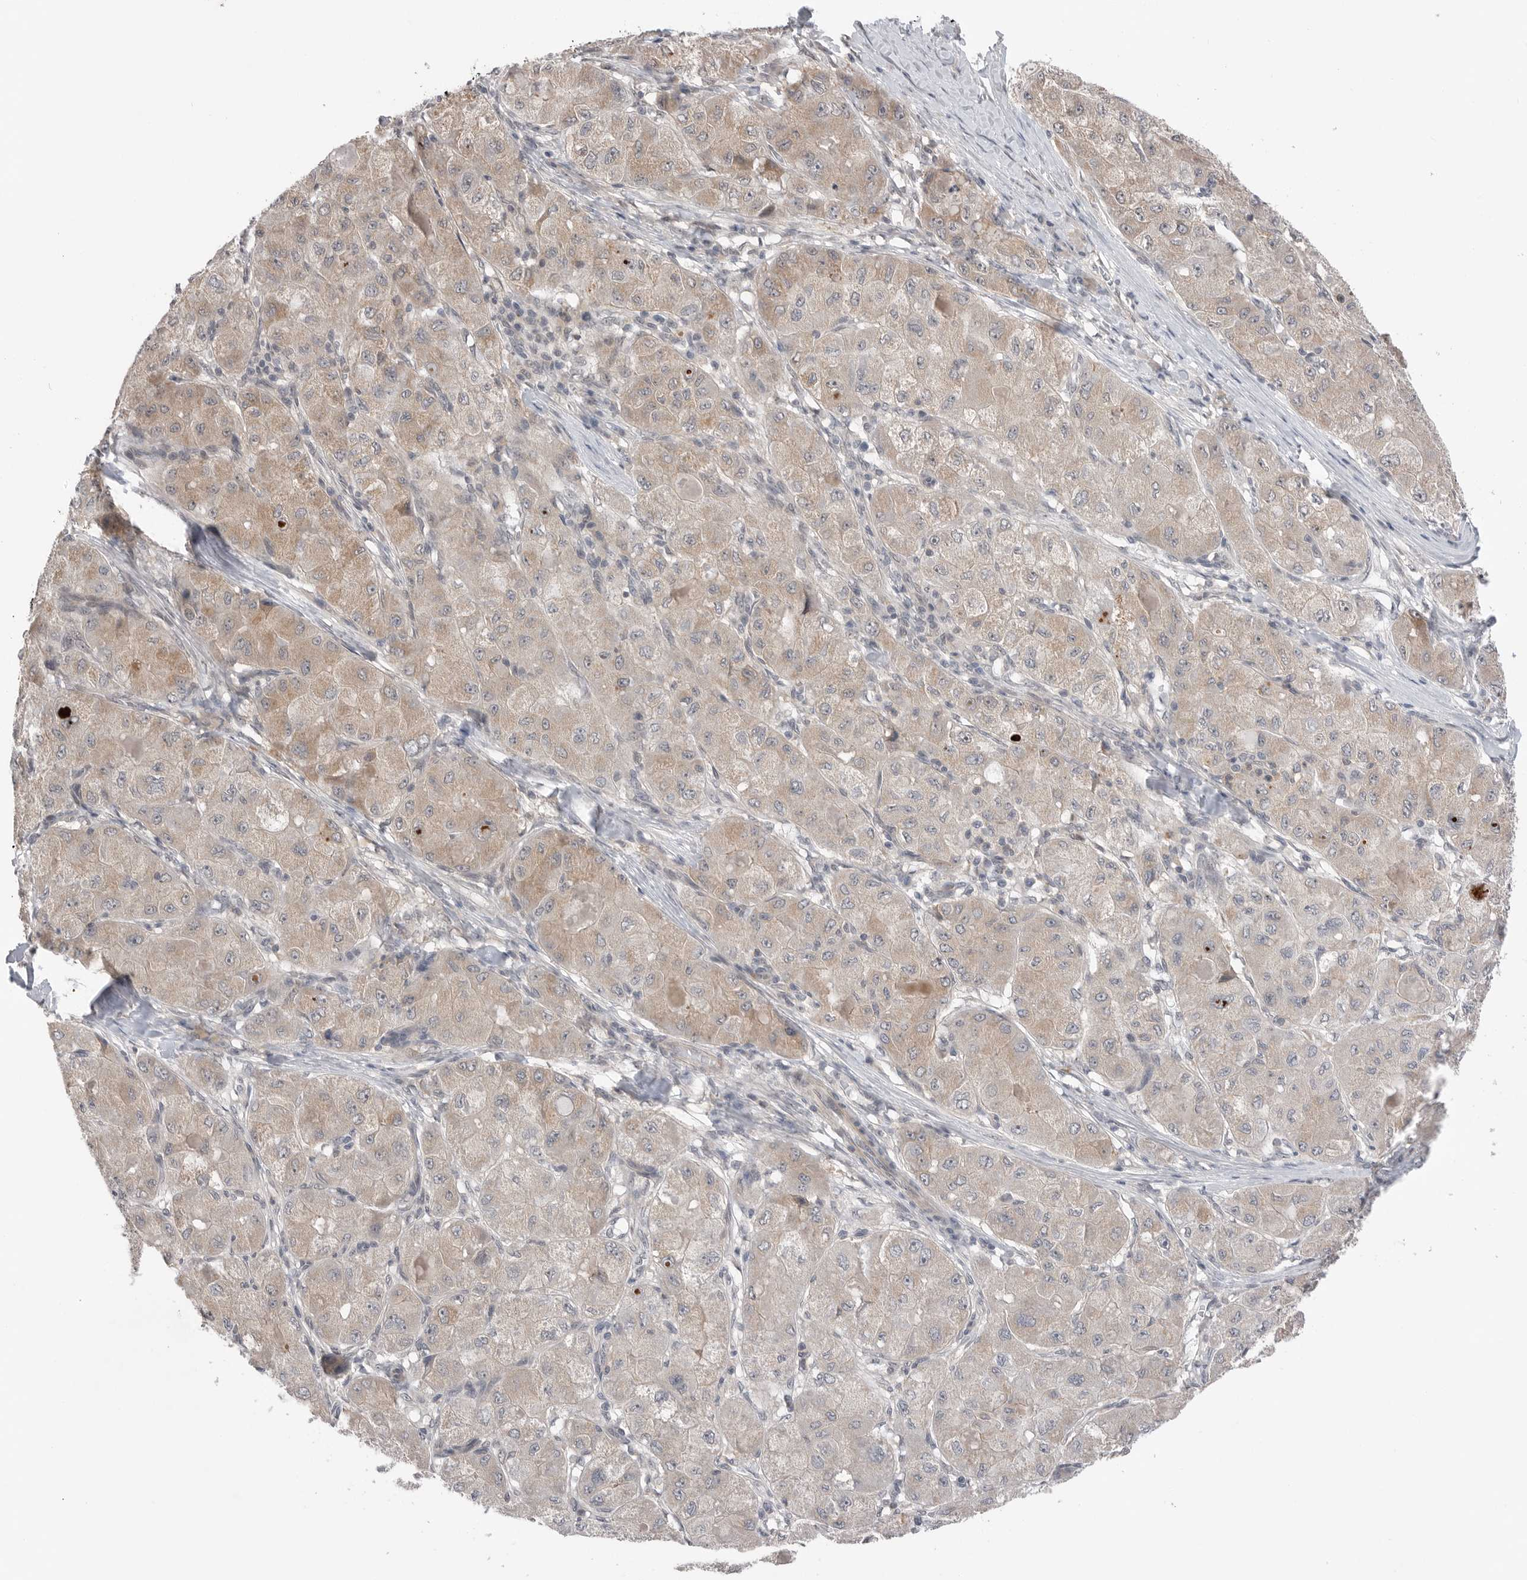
{"staining": {"intensity": "weak", "quantity": "25%-75%", "location": "cytoplasmic/membranous"}, "tissue": "liver cancer", "cell_type": "Tumor cells", "image_type": "cancer", "snomed": [{"axis": "morphology", "description": "Carcinoma, Hepatocellular, NOS"}, {"axis": "topography", "description": "Liver"}], "caption": "Liver hepatocellular carcinoma stained for a protein displays weak cytoplasmic/membranous positivity in tumor cells. (Brightfield microscopy of DAB IHC at high magnification).", "gene": "NTAQ1", "patient": {"sex": "male", "age": 80}}